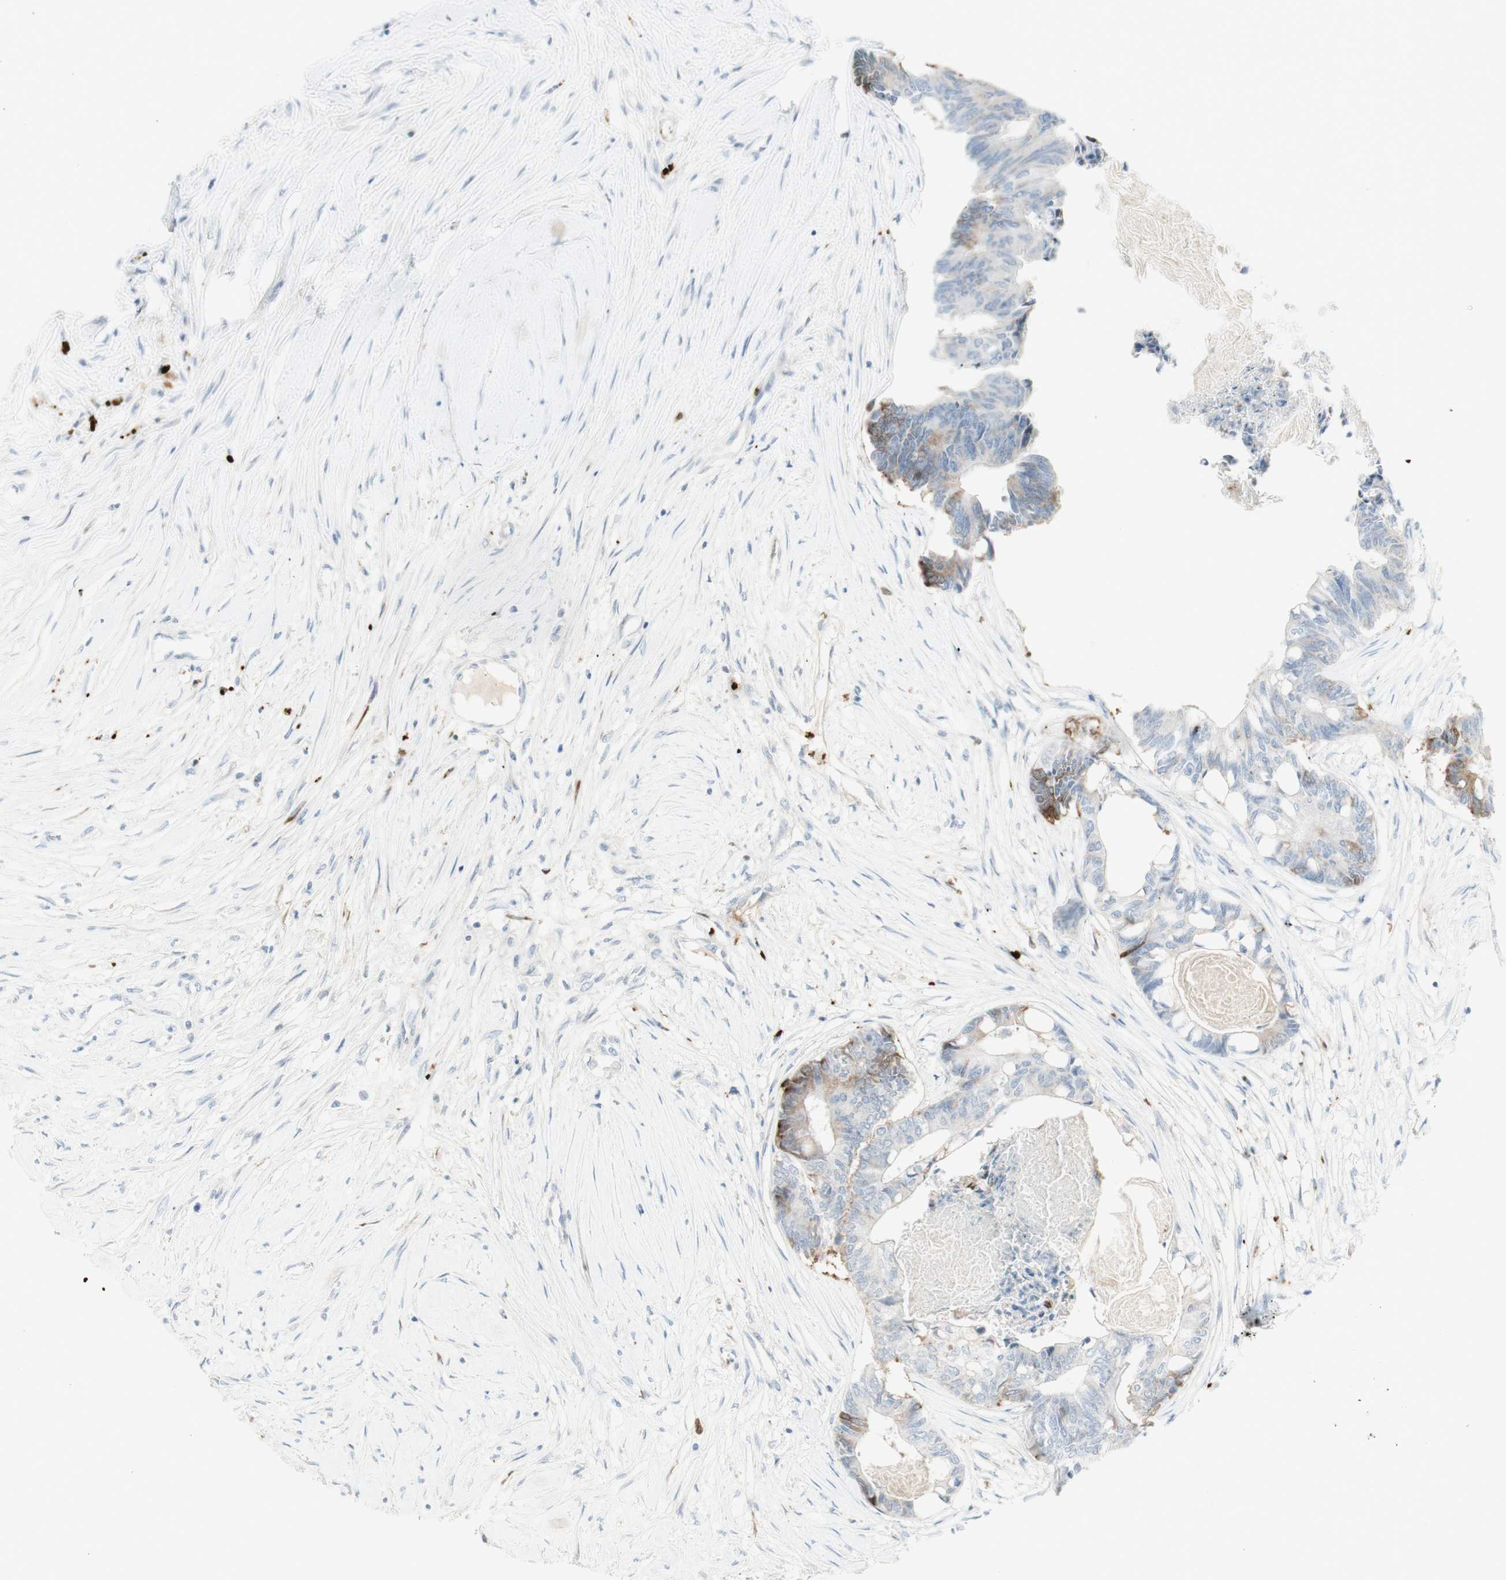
{"staining": {"intensity": "moderate", "quantity": "<25%", "location": "cytoplasmic/membranous"}, "tissue": "colorectal cancer", "cell_type": "Tumor cells", "image_type": "cancer", "snomed": [{"axis": "morphology", "description": "Adenocarcinoma, NOS"}, {"axis": "topography", "description": "Rectum"}], "caption": "IHC (DAB) staining of human colorectal cancer (adenocarcinoma) displays moderate cytoplasmic/membranous protein expression in about <25% of tumor cells.", "gene": "MDK", "patient": {"sex": "male", "age": 63}}